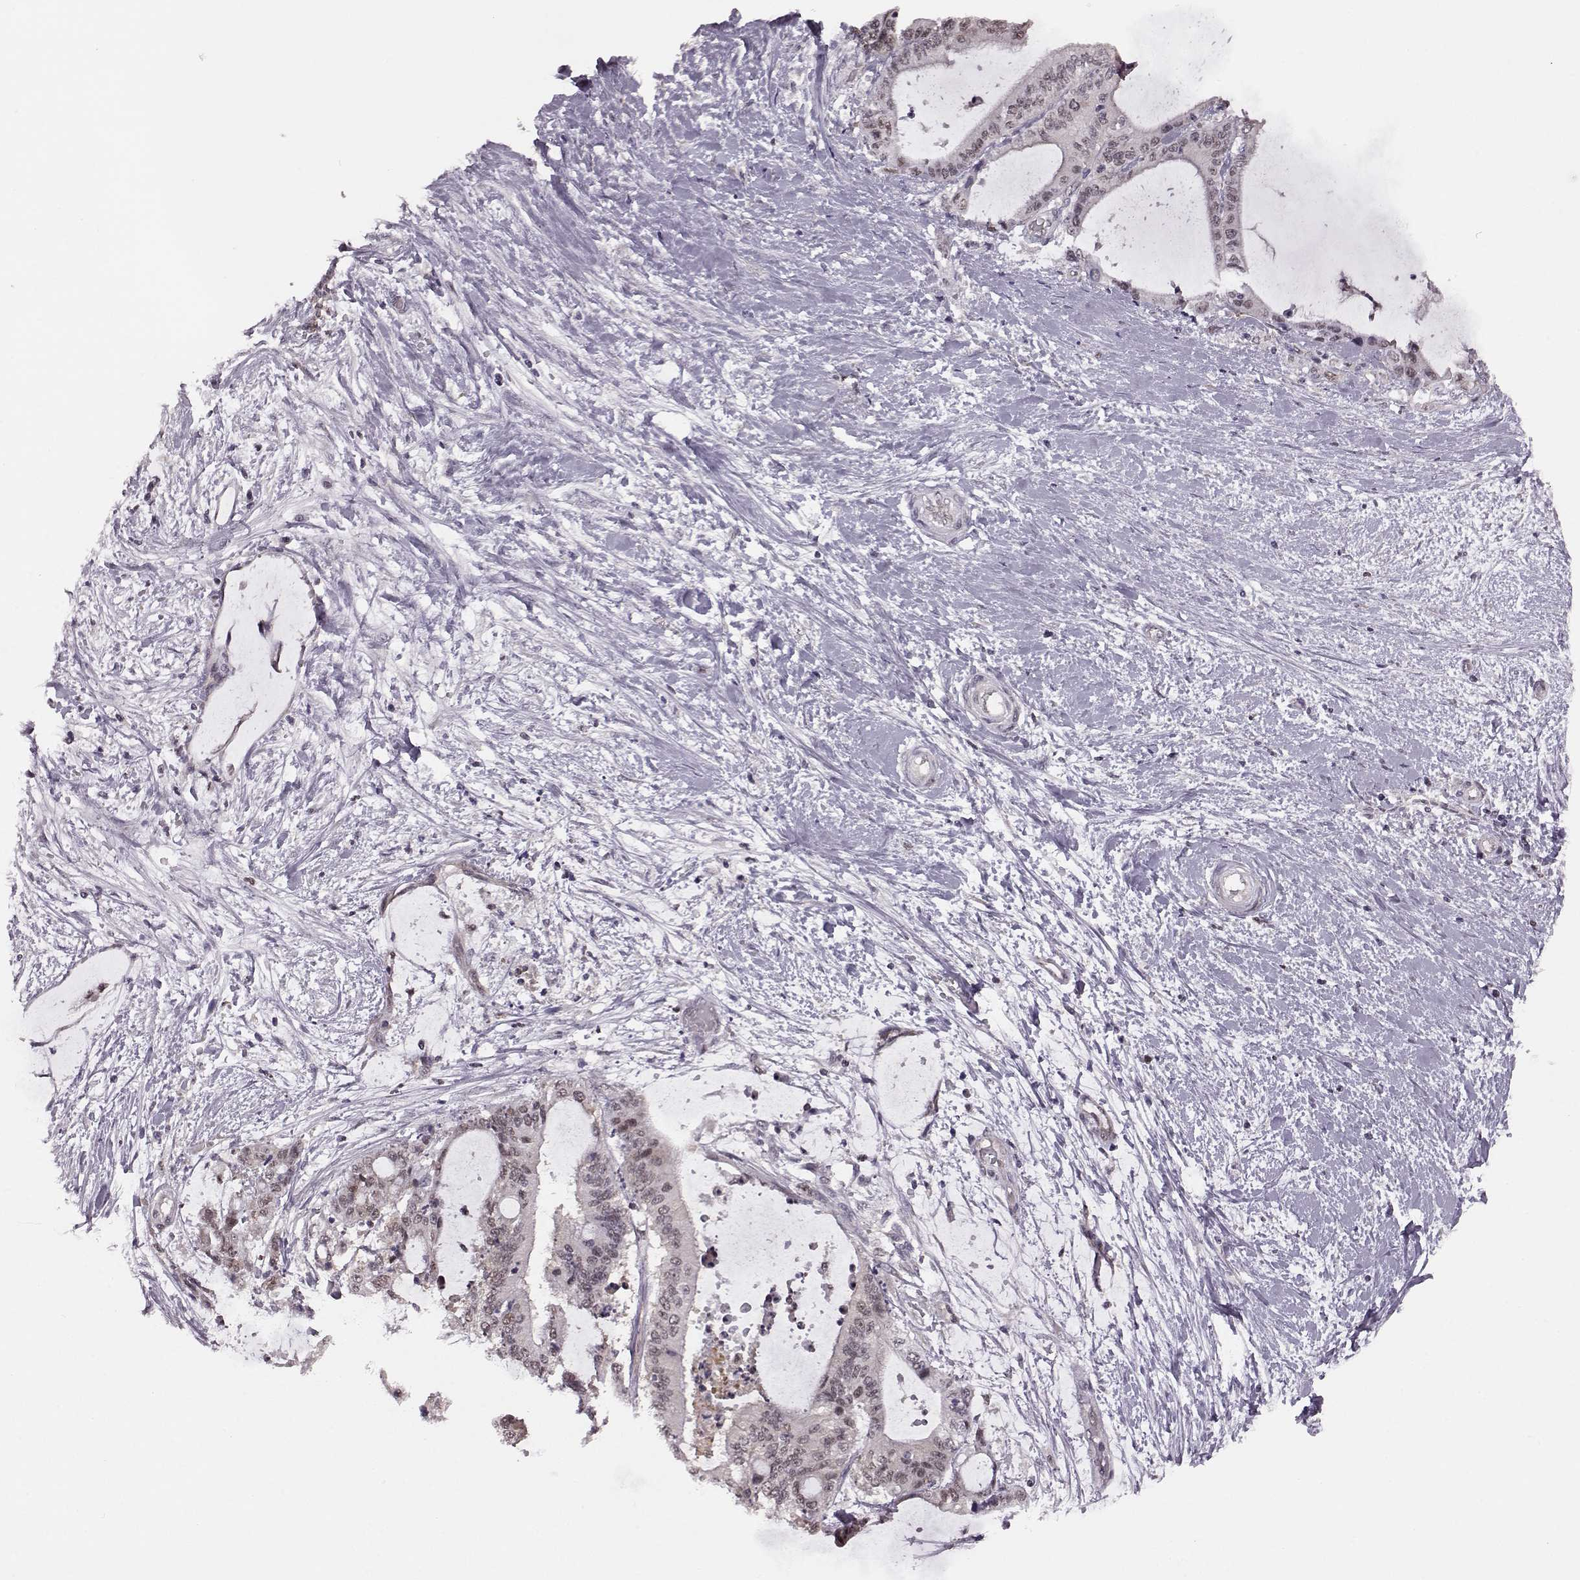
{"staining": {"intensity": "weak", "quantity": "25%-75%", "location": "nuclear"}, "tissue": "liver cancer", "cell_type": "Tumor cells", "image_type": "cancer", "snomed": [{"axis": "morphology", "description": "Cholangiocarcinoma"}, {"axis": "topography", "description": "Liver"}], "caption": "Immunohistochemical staining of liver cancer shows low levels of weak nuclear protein positivity in approximately 25%-75% of tumor cells. The staining is performed using DAB brown chromogen to label protein expression. The nuclei are counter-stained blue using hematoxylin.", "gene": "KLF6", "patient": {"sex": "female", "age": 73}}